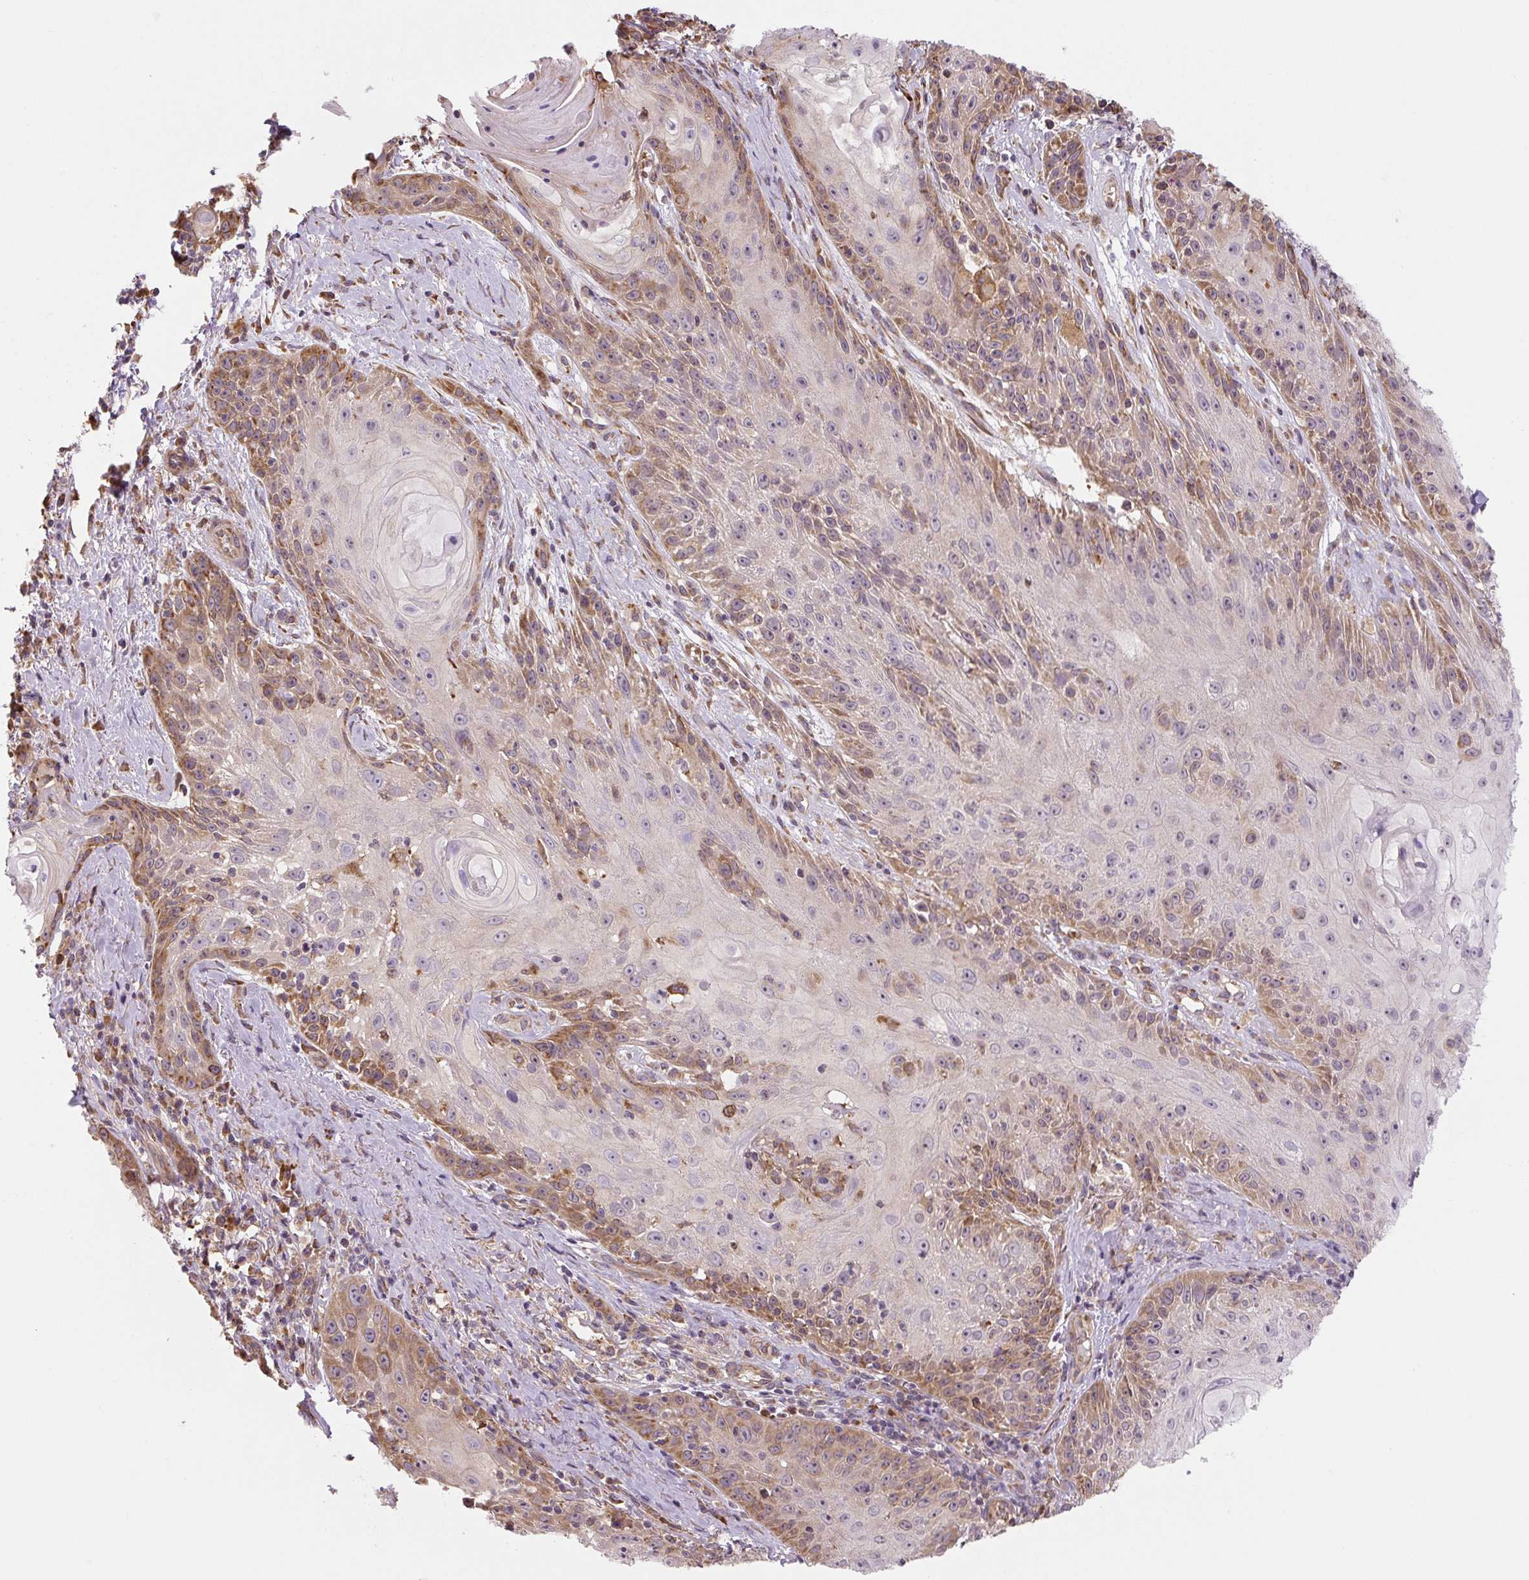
{"staining": {"intensity": "moderate", "quantity": "25%-75%", "location": "cytoplasmic/membranous"}, "tissue": "skin cancer", "cell_type": "Tumor cells", "image_type": "cancer", "snomed": [{"axis": "morphology", "description": "Squamous cell carcinoma, NOS"}, {"axis": "topography", "description": "Skin"}, {"axis": "topography", "description": "Vulva"}], "caption": "A high-resolution photomicrograph shows immunohistochemistry staining of squamous cell carcinoma (skin), which shows moderate cytoplasmic/membranous expression in approximately 25%-75% of tumor cells.", "gene": "RASA1", "patient": {"sex": "female", "age": 76}}